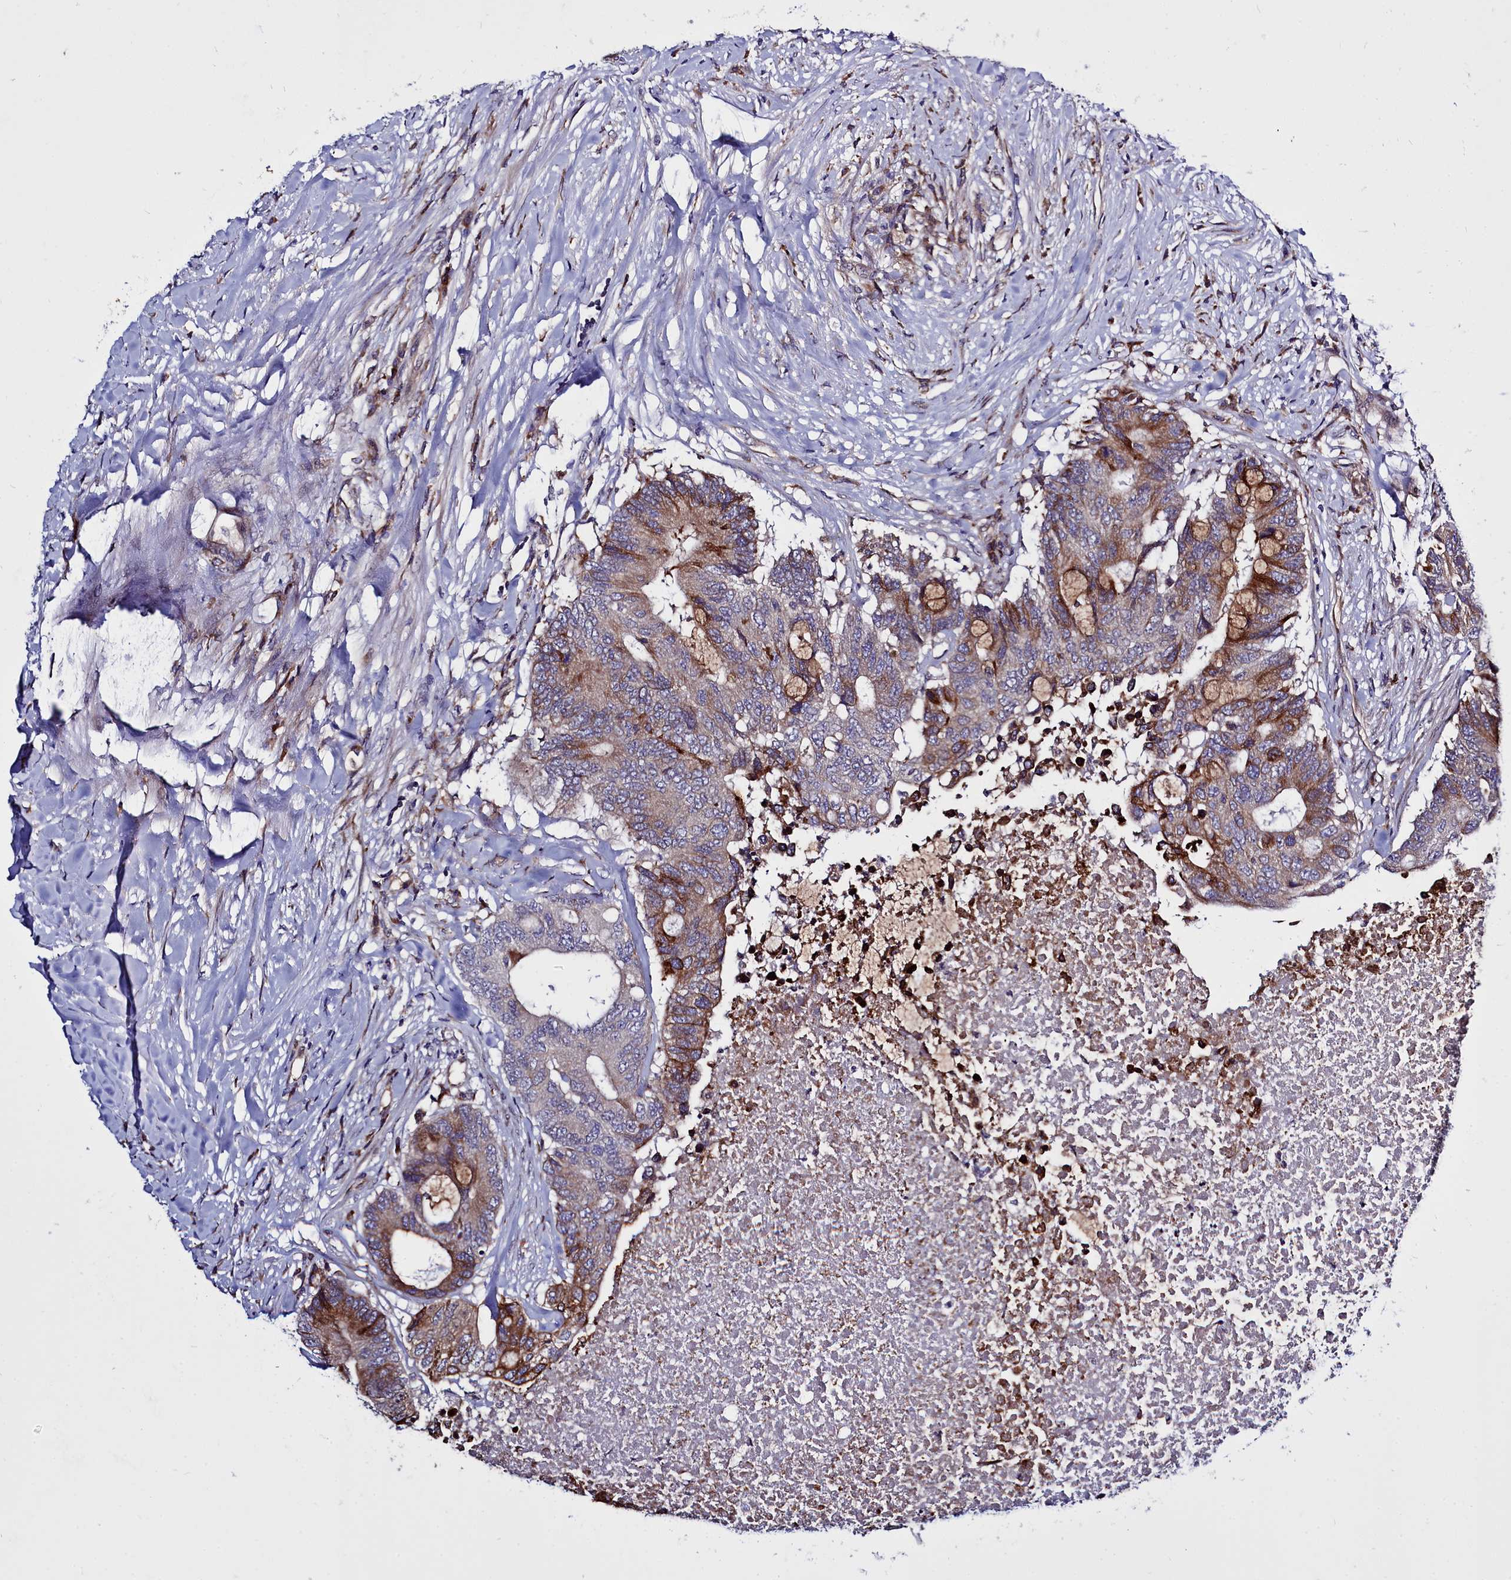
{"staining": {"intensity": "moderate", "quantity": "25%-75%", "location": "cytoplasmic/membranous"}, "tissue": "colorectal cancer", "cell_type": "Tumor cells", "image_type": "cancer", "snomed": [{"axis": "morphology", "description": "Adenocarcinoma, NOS"}, {"axis": "topography", "description": "Colon"}], "caption": "The photomicrograph displays immunohistochemical staining of colorectal adenocarcinoma. There is moderate cytoplasmic/membranous staining is appreciated in approximately 25%-75% of tumor cells.", "gene": "RAPGEF4", "patient": {"sex": "male", "age": 71}}